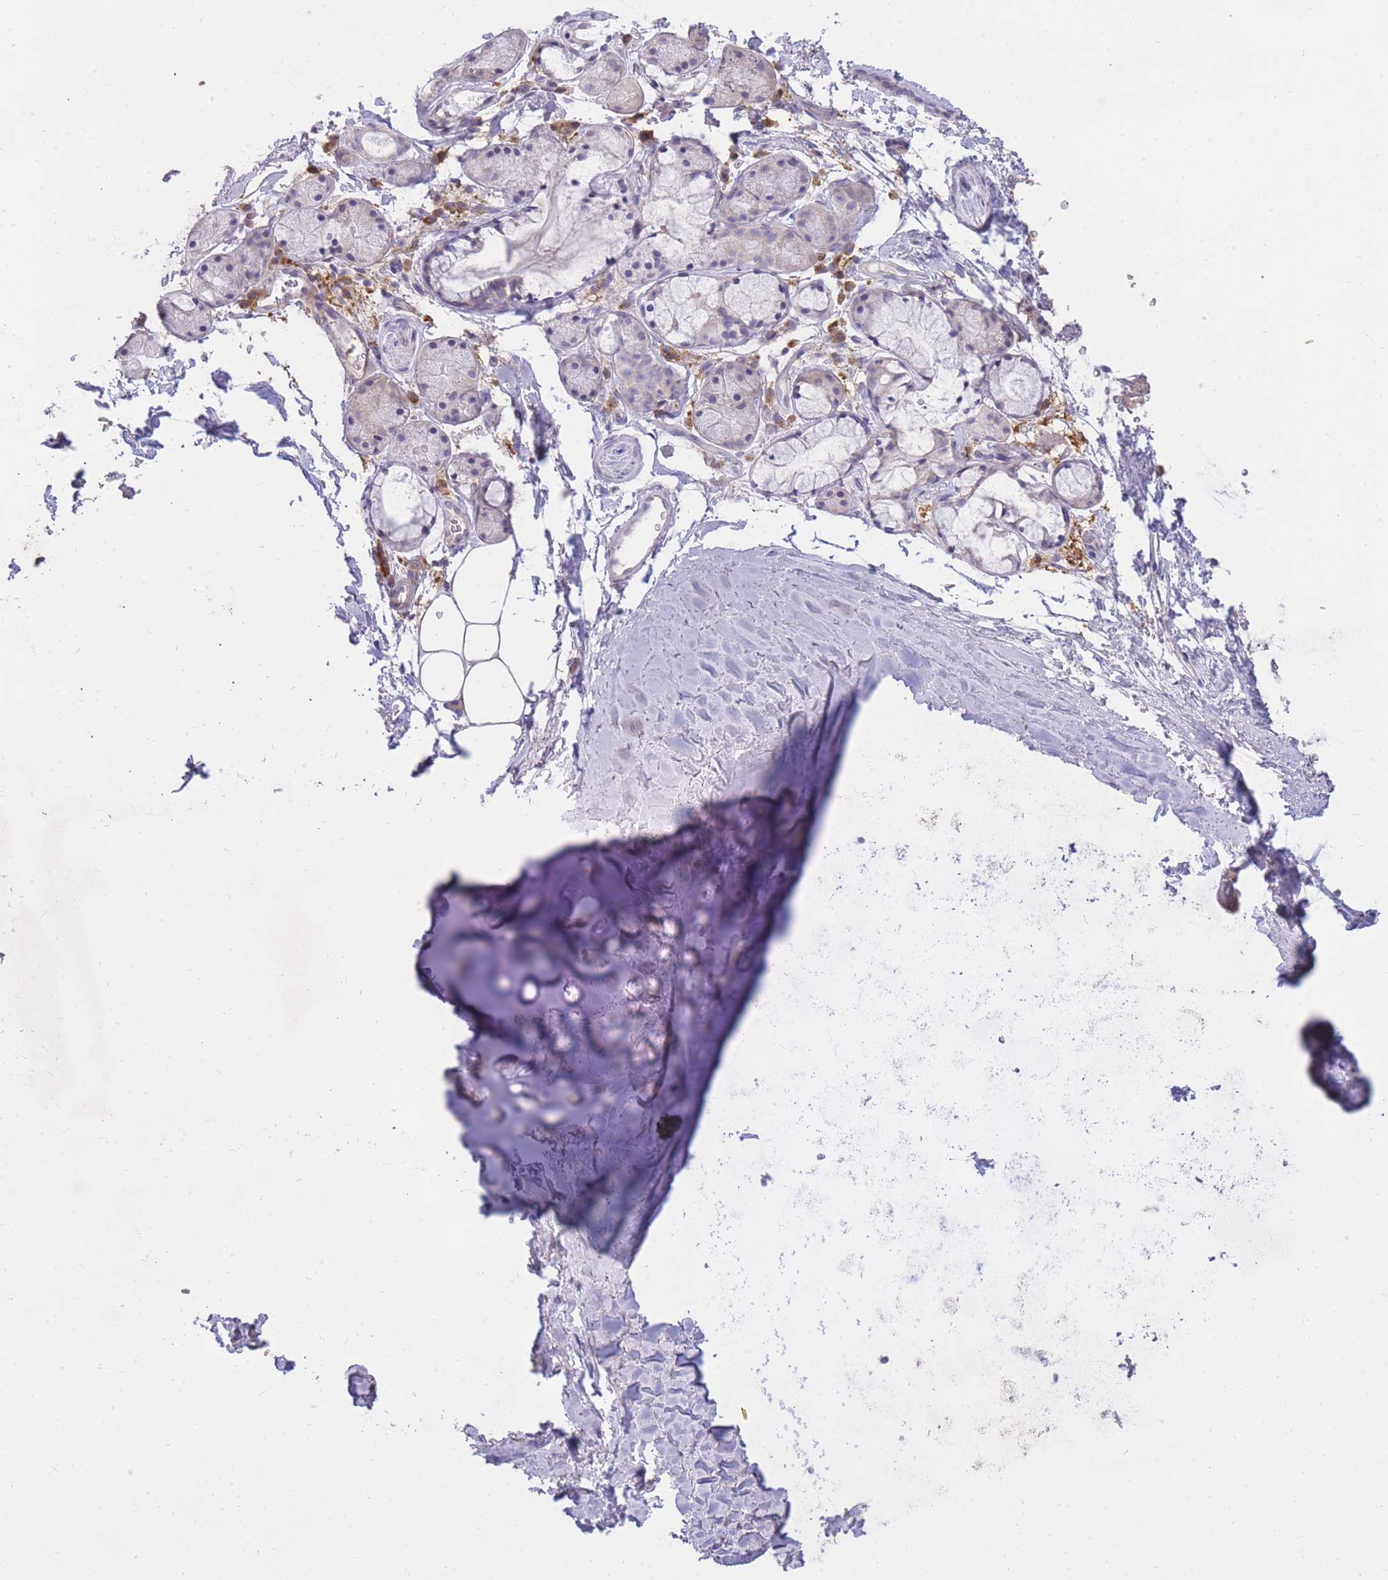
{"staining": {"intensity": "negative", "quantity": "none", "location": "none"}, "tissue": "adipose tissue", "cell_type": "Adipocytes", "image_type": "normal", "snomed": [{"axis": "morphology", "description": "Normal tissue, NOS"}, {"axis": "topography", "description": "Cartilage tissue"}, {"axis": "topography", "description": "Bronchus"}], "caption": "Image shows no protein staining in adipocytes of benign adipose tissue. The staining is performed using DAB (3,3'-diaminobenzidine) brown chromogen with nuclei counter-stained in using hematoxylin.", "gene": "FRG2B", "patient": {"sex": "female", "age": 72}}